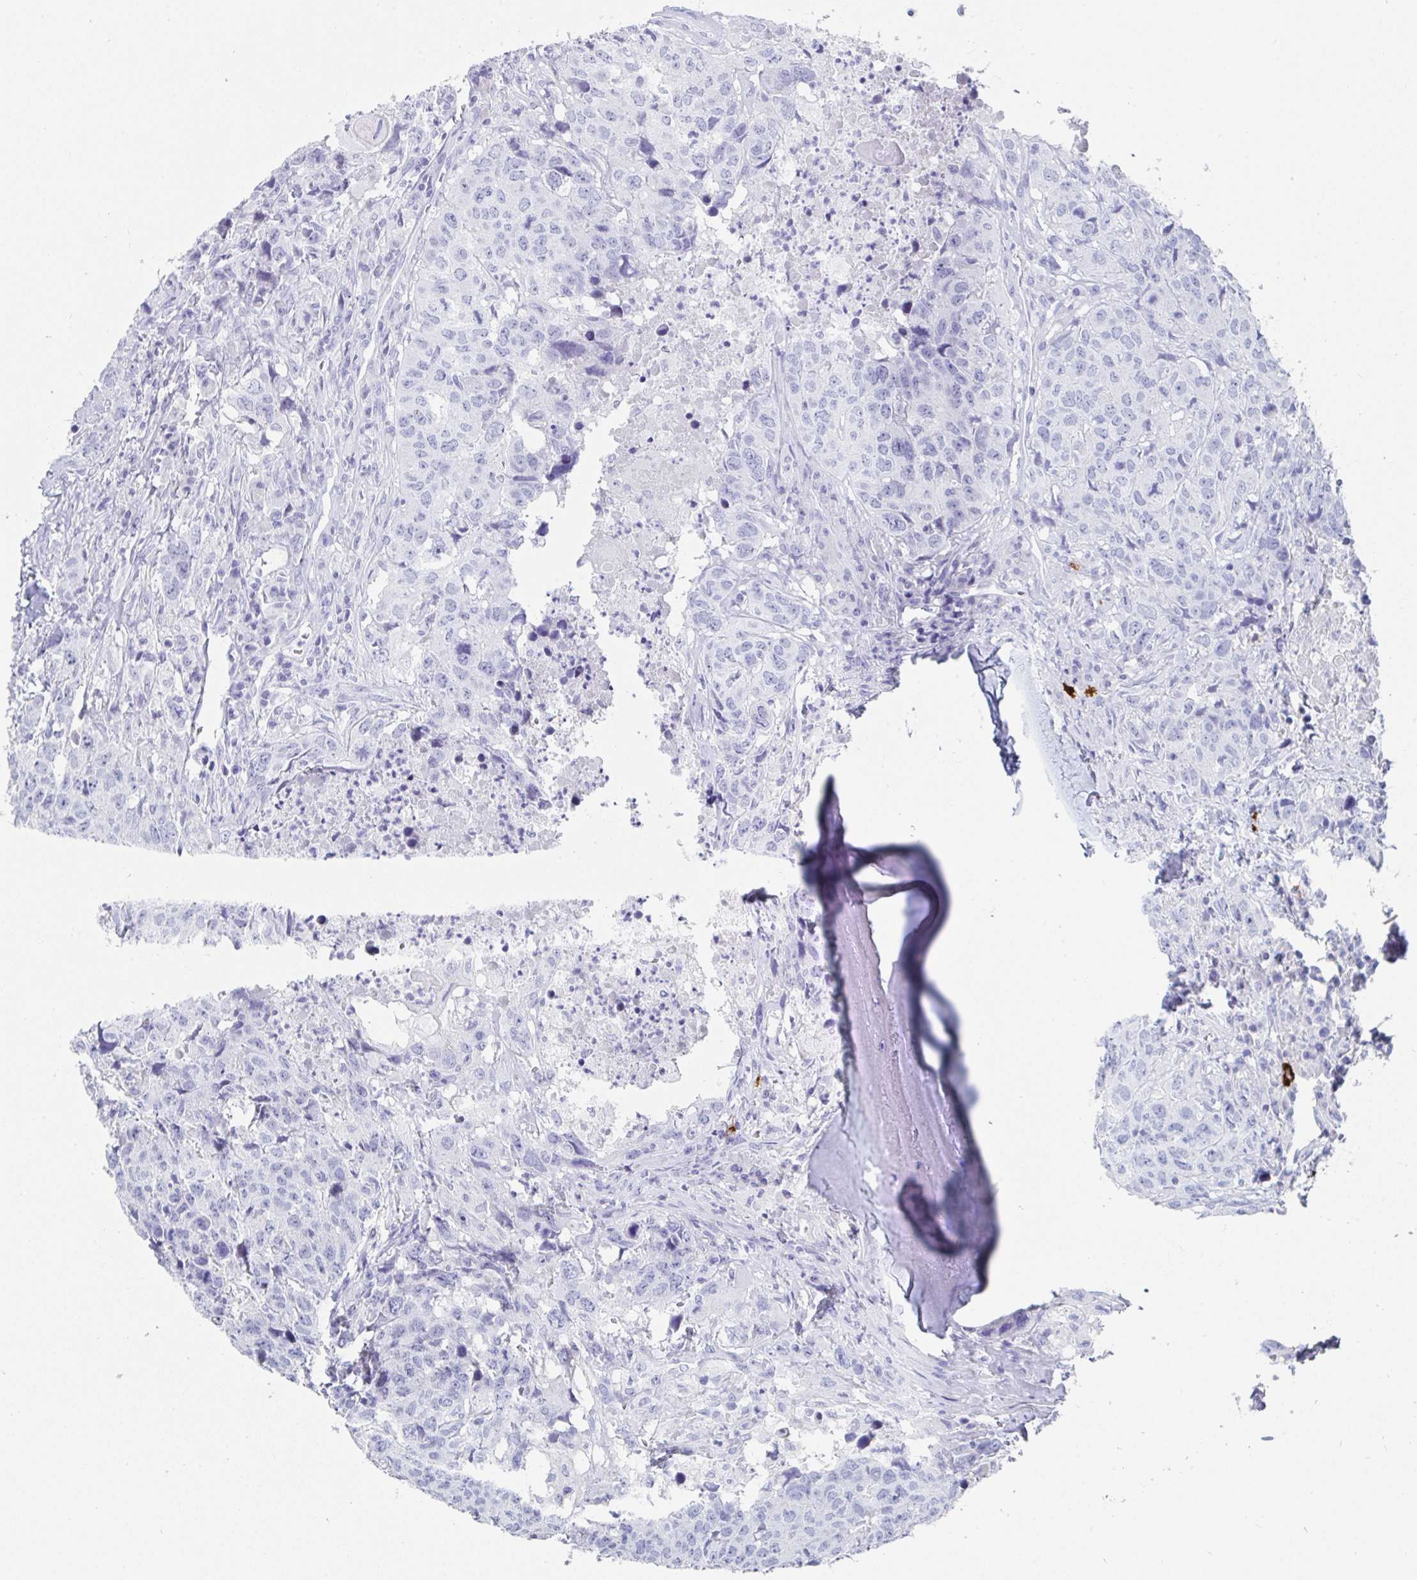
{"staining": {"intensity": "negative", "quantity": "none", "location": "none"}, "tissue": "head and neck cancer", "cell_type": "Tumor cells", "image_type": "cancer", "snomed": [{"axis": "morphology", "description": "Normal tissue, NOS"}, {"axis": "morphology", "description": "Squamous cell carcinoma, NOS"}, {"axis": "topography", "description": "Skeletal muscle"}, {"axis": "topography", "description": "Vascular tissue"}, {"axis": "topography", "description": "Peripheral nerve tissue"}, {"axis": "topography", "description": "Head-Neck"}], "caption": "There is no significant expression in tumor cells of squamous cell carcinoma (head and neck).", "gene": "GRIA1", "patient": {"sex": "male", "age": 66}}